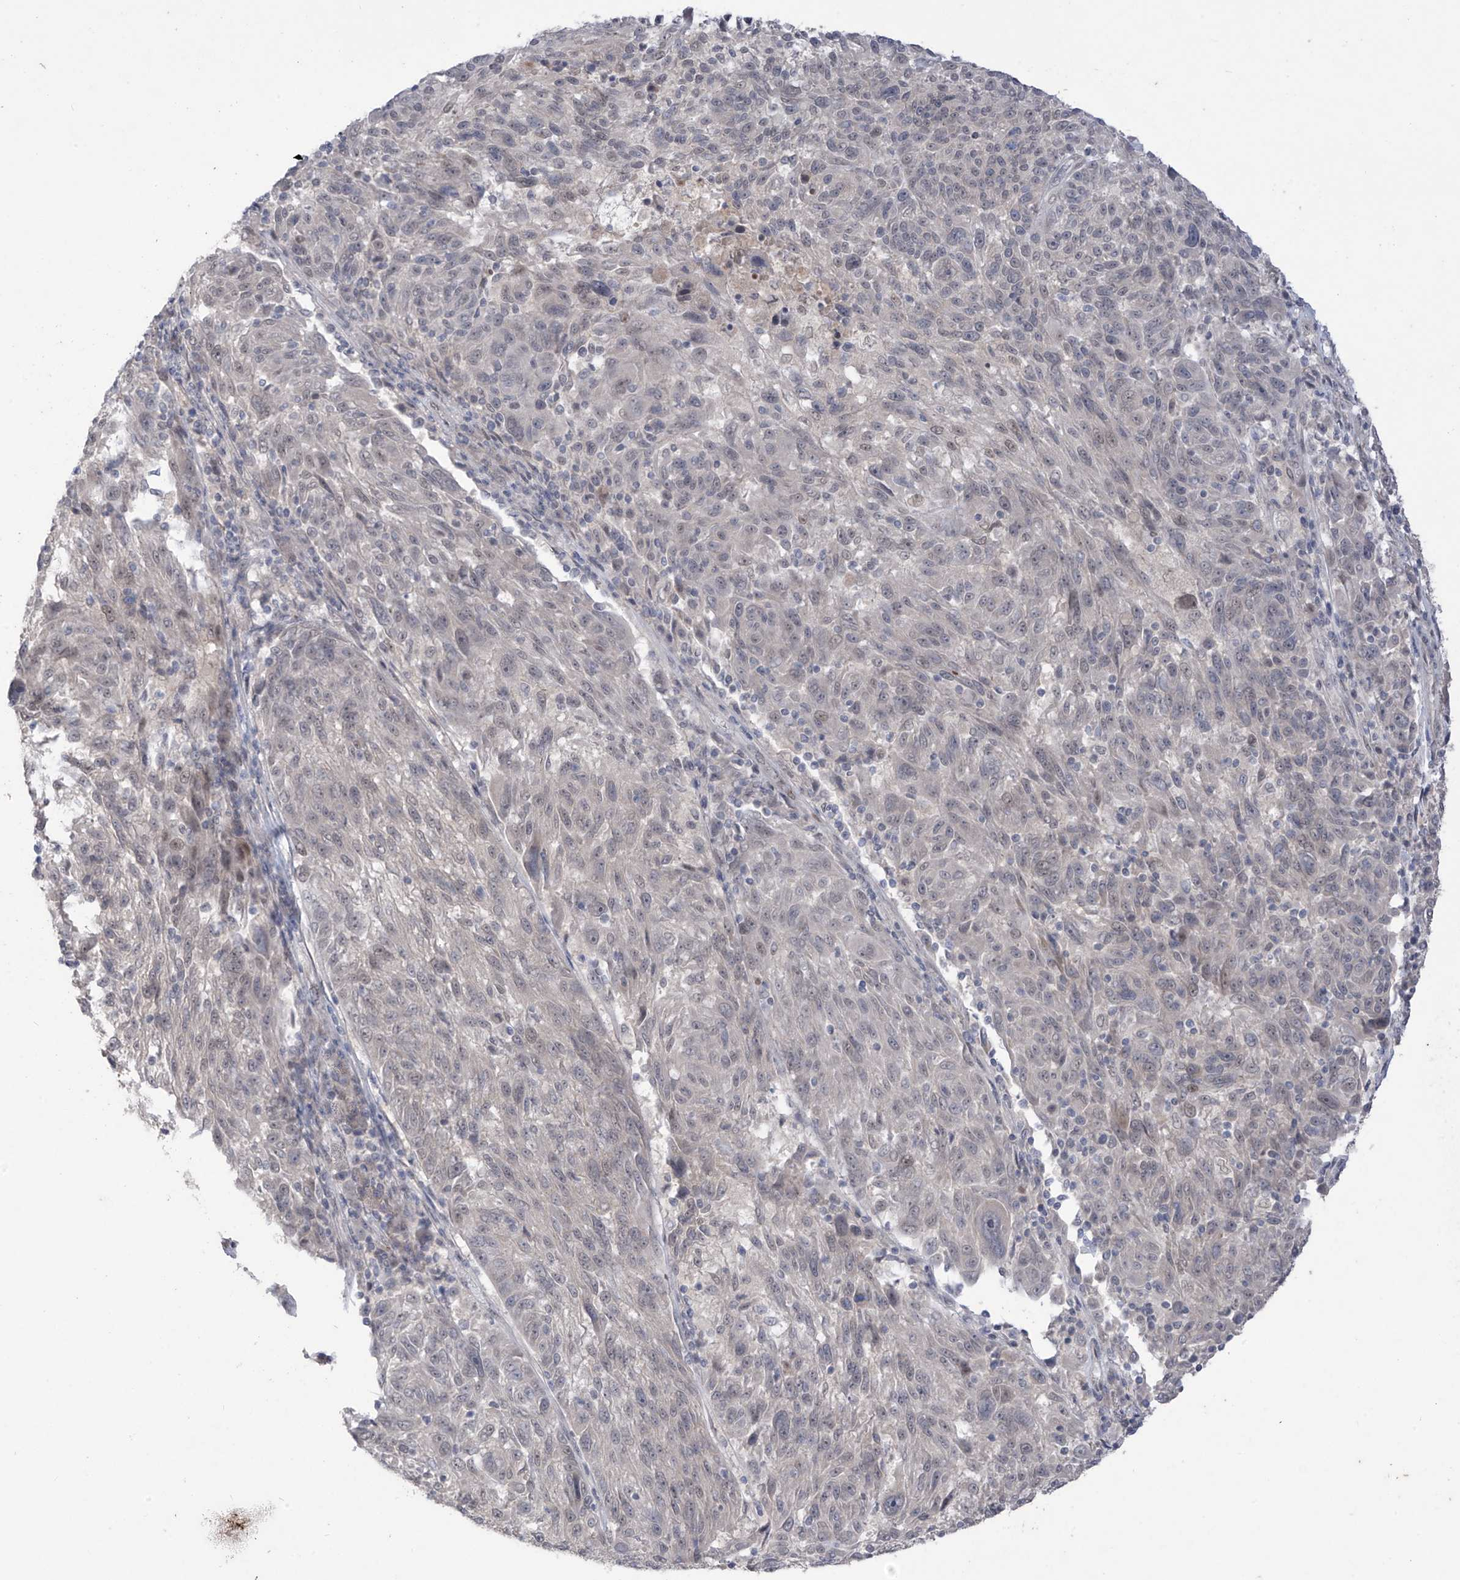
{"staining": {"intensity": "weak", "quantity": "<25%", "location": "nuclear"}, "tissue": "melanoma", "cell_type": "Tumor cells", "image_type": "cancer", "snomed": [{"axis": "morphology", "description": "Malignant melanoma, NOS"}, {"axis": "topography", "description": "Skin"}], "caption": "A histopathology image of human malignant melanoma is negative for staining in tumor cells.", "gene": "OGT", "patient": {"sex": "male", "age": 53}}